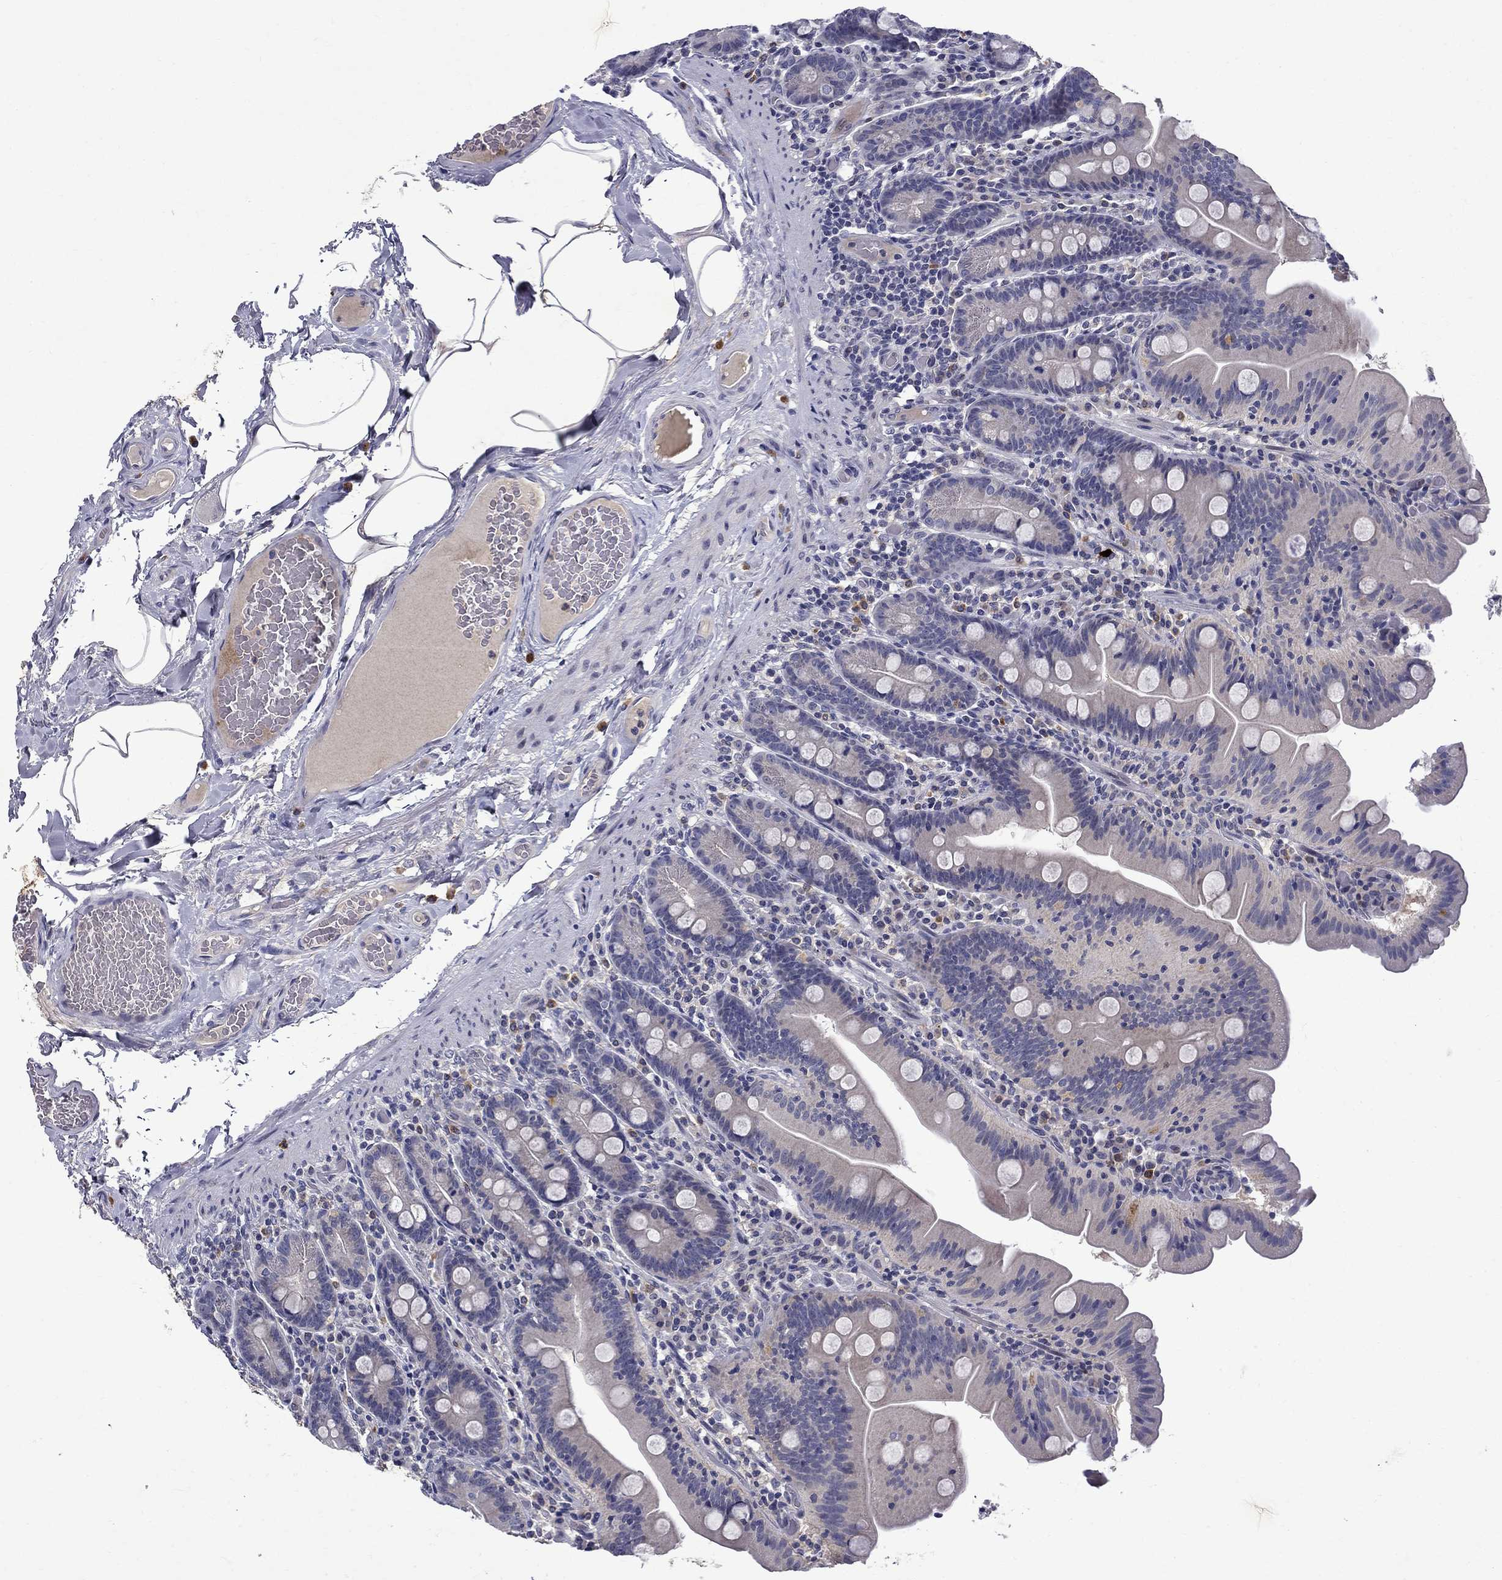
{"staining": {"intensity": "negative", "quantity": "none", "location": "none"}, "tissue": "small intestine", "cell_type": "Glandular cells", "image_type": "normal", "snomed": [{"axis": "morphology", "description": "Normal tissue, NOS"}, {"axis": "topography", "description": "Small intestine"}], "caption": "An IHC histopathology image of normal small intestine is shown. There is no staining in glandular cells of small intestine.", "gene": "STAB2", "patient": {"sex": "male", "age": 37}}